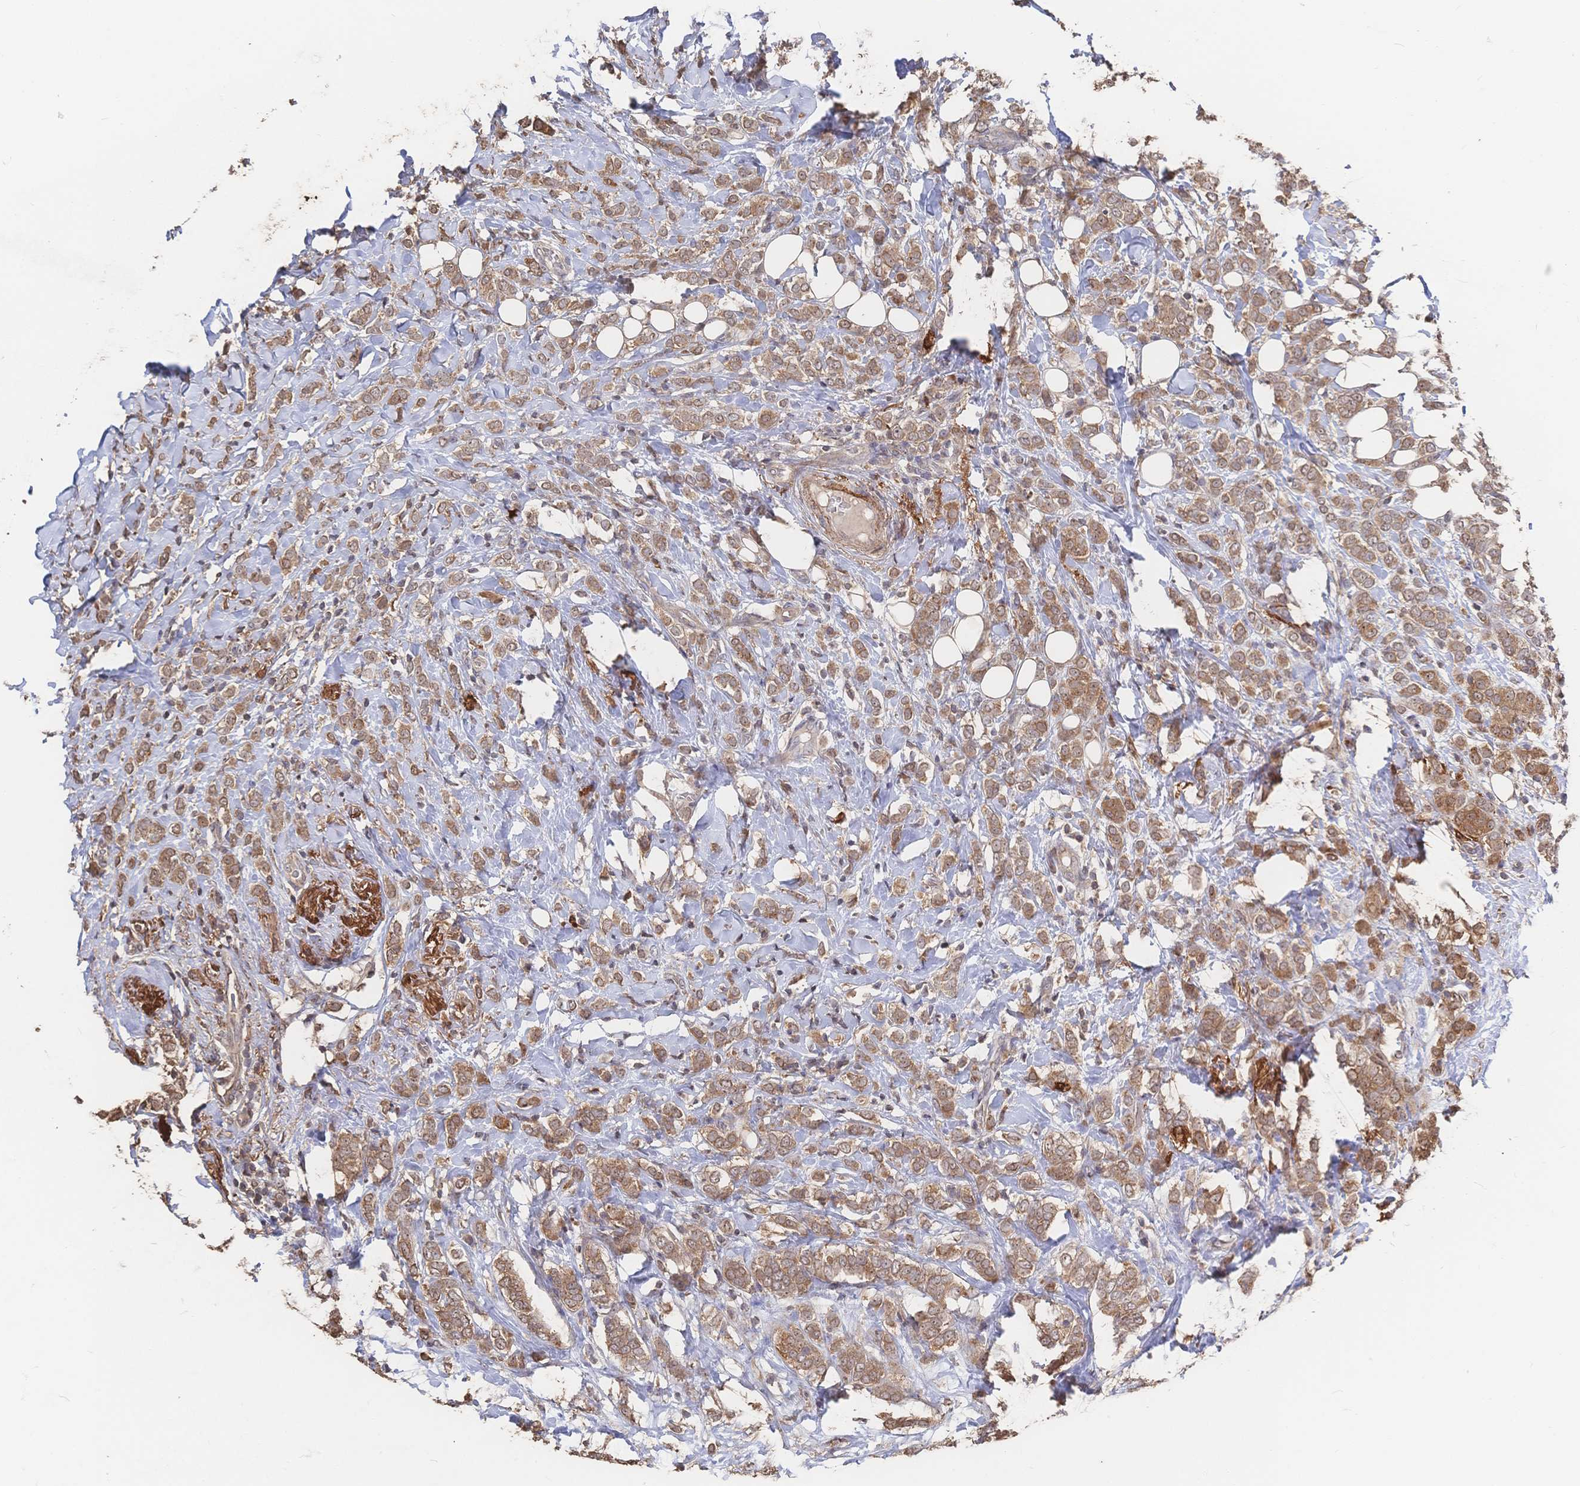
{"staining": {"intensity": "moderate", "quantity": ">75%", "location": "cytoplasmic/membranous"}, "tissue": "breast cancer", "cell_type": "Tumor cells", "image_type": "cancer", "snomed": [{"axis": "morphology", "description": "Lobular carcinoma"}, {"axis": "topography", "description": "Breast"}], "caption": "Immunohistochemical staining of breast lobular carcinoma displays moderate cytoplasmic/membranous protein positivity in about >75% of tumor cells. (DAB IHC, brown staining for protein, blue staining for nuclei).", "gene": "DNAJA4", "patient": {"sex": "female", "age": 49}}